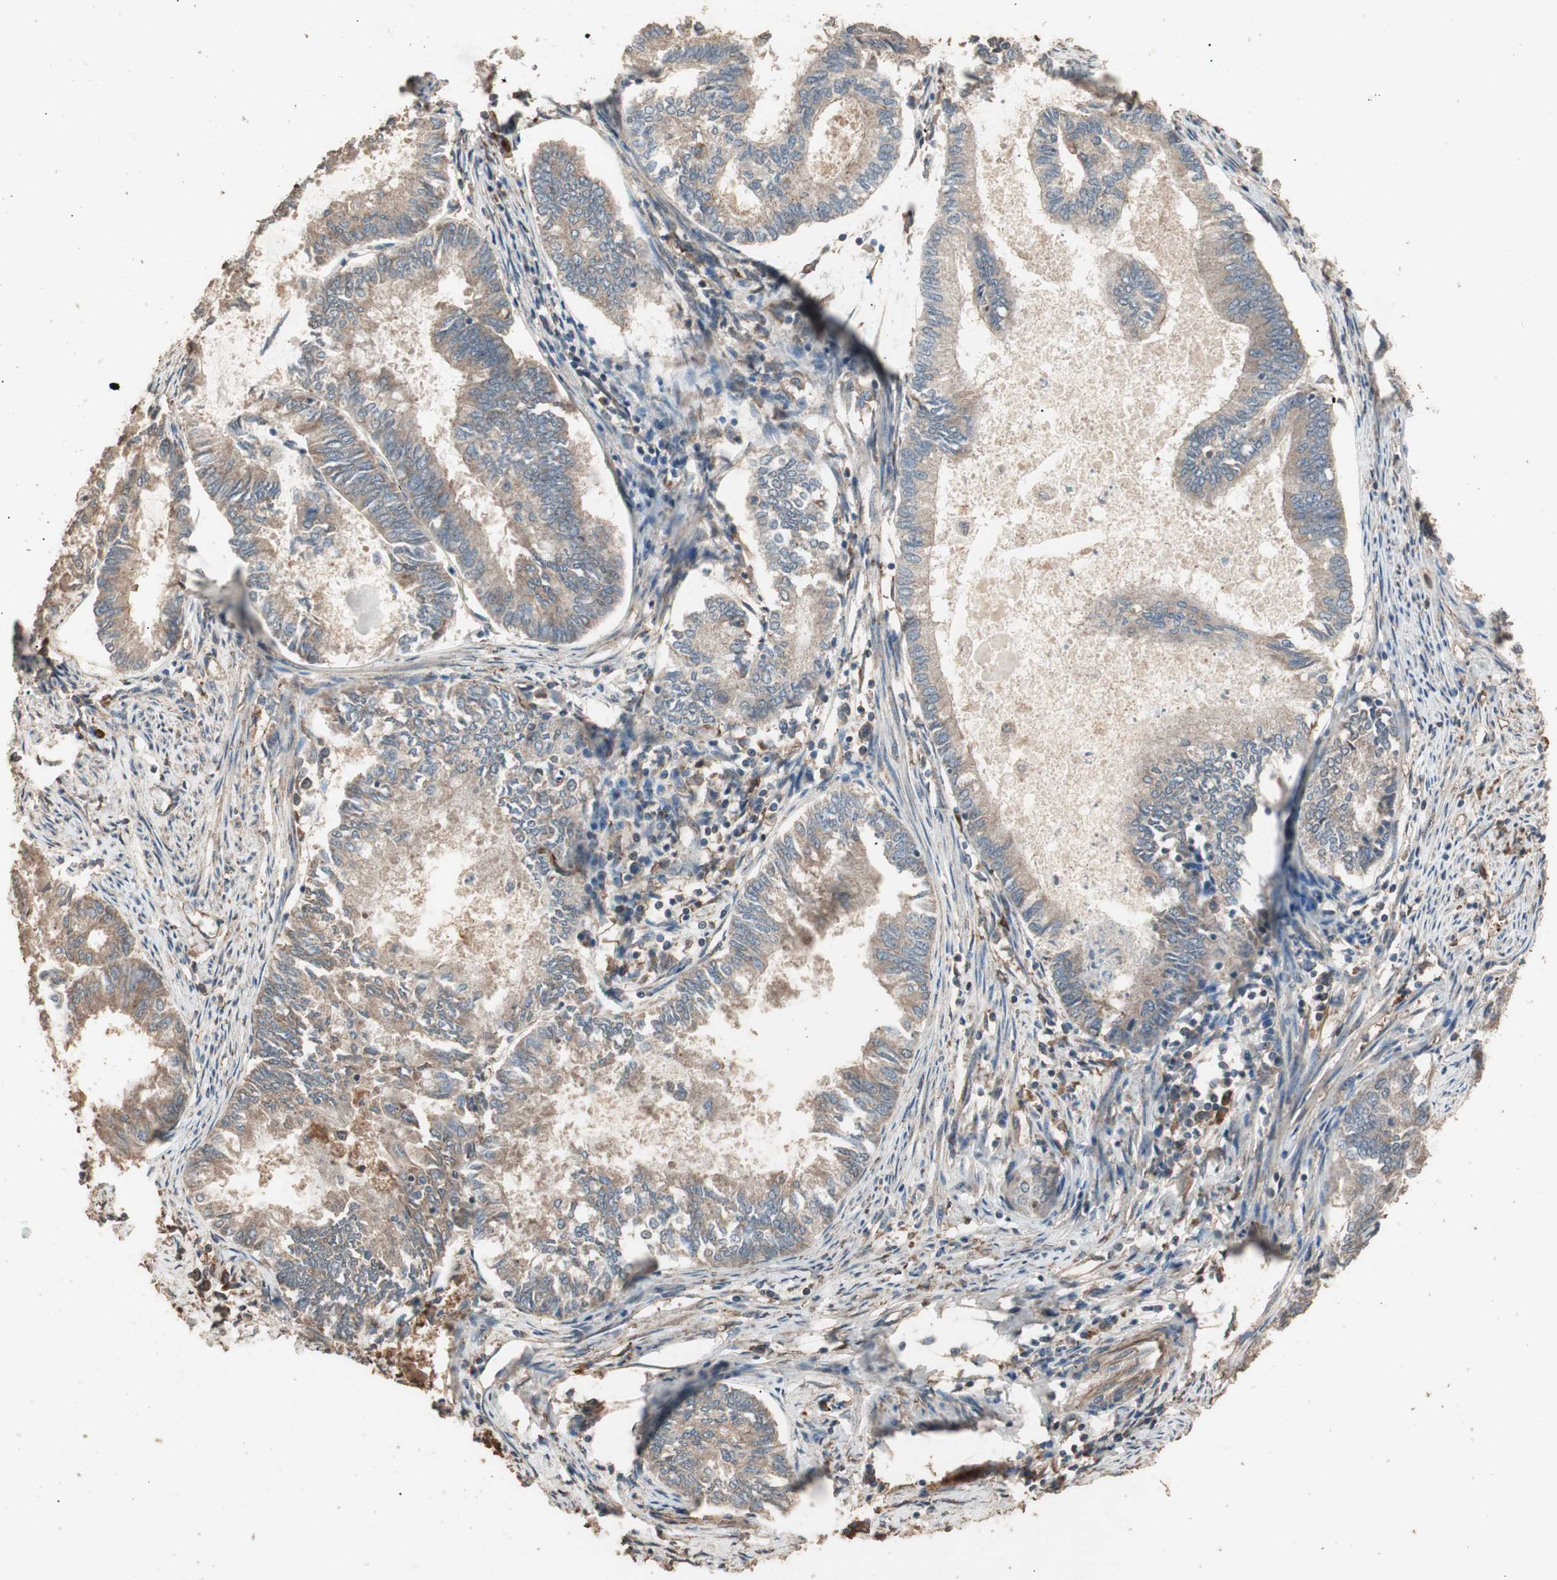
{"staining": {"intensity": "weak", "quantity": ">75%", "location": "cytoplasmic/membranous"}, "tissue": "endometrial cancer", "cell_type": "Tumor cells", "image_type": "cancer", "snomed": [{"axis": "morphology", "description": "Adenocarcinoma, NOS"}, {"axis": "topography", "description": "Endometrium"}], "caption": "IHC of human adenocarcinoma (endometrial) displays low levels of weak cytoplasmic/membranous positivity in about >75% of tumor cells.", "gene": "CCN4", "patient": {"sex": "female", "age": 86}}